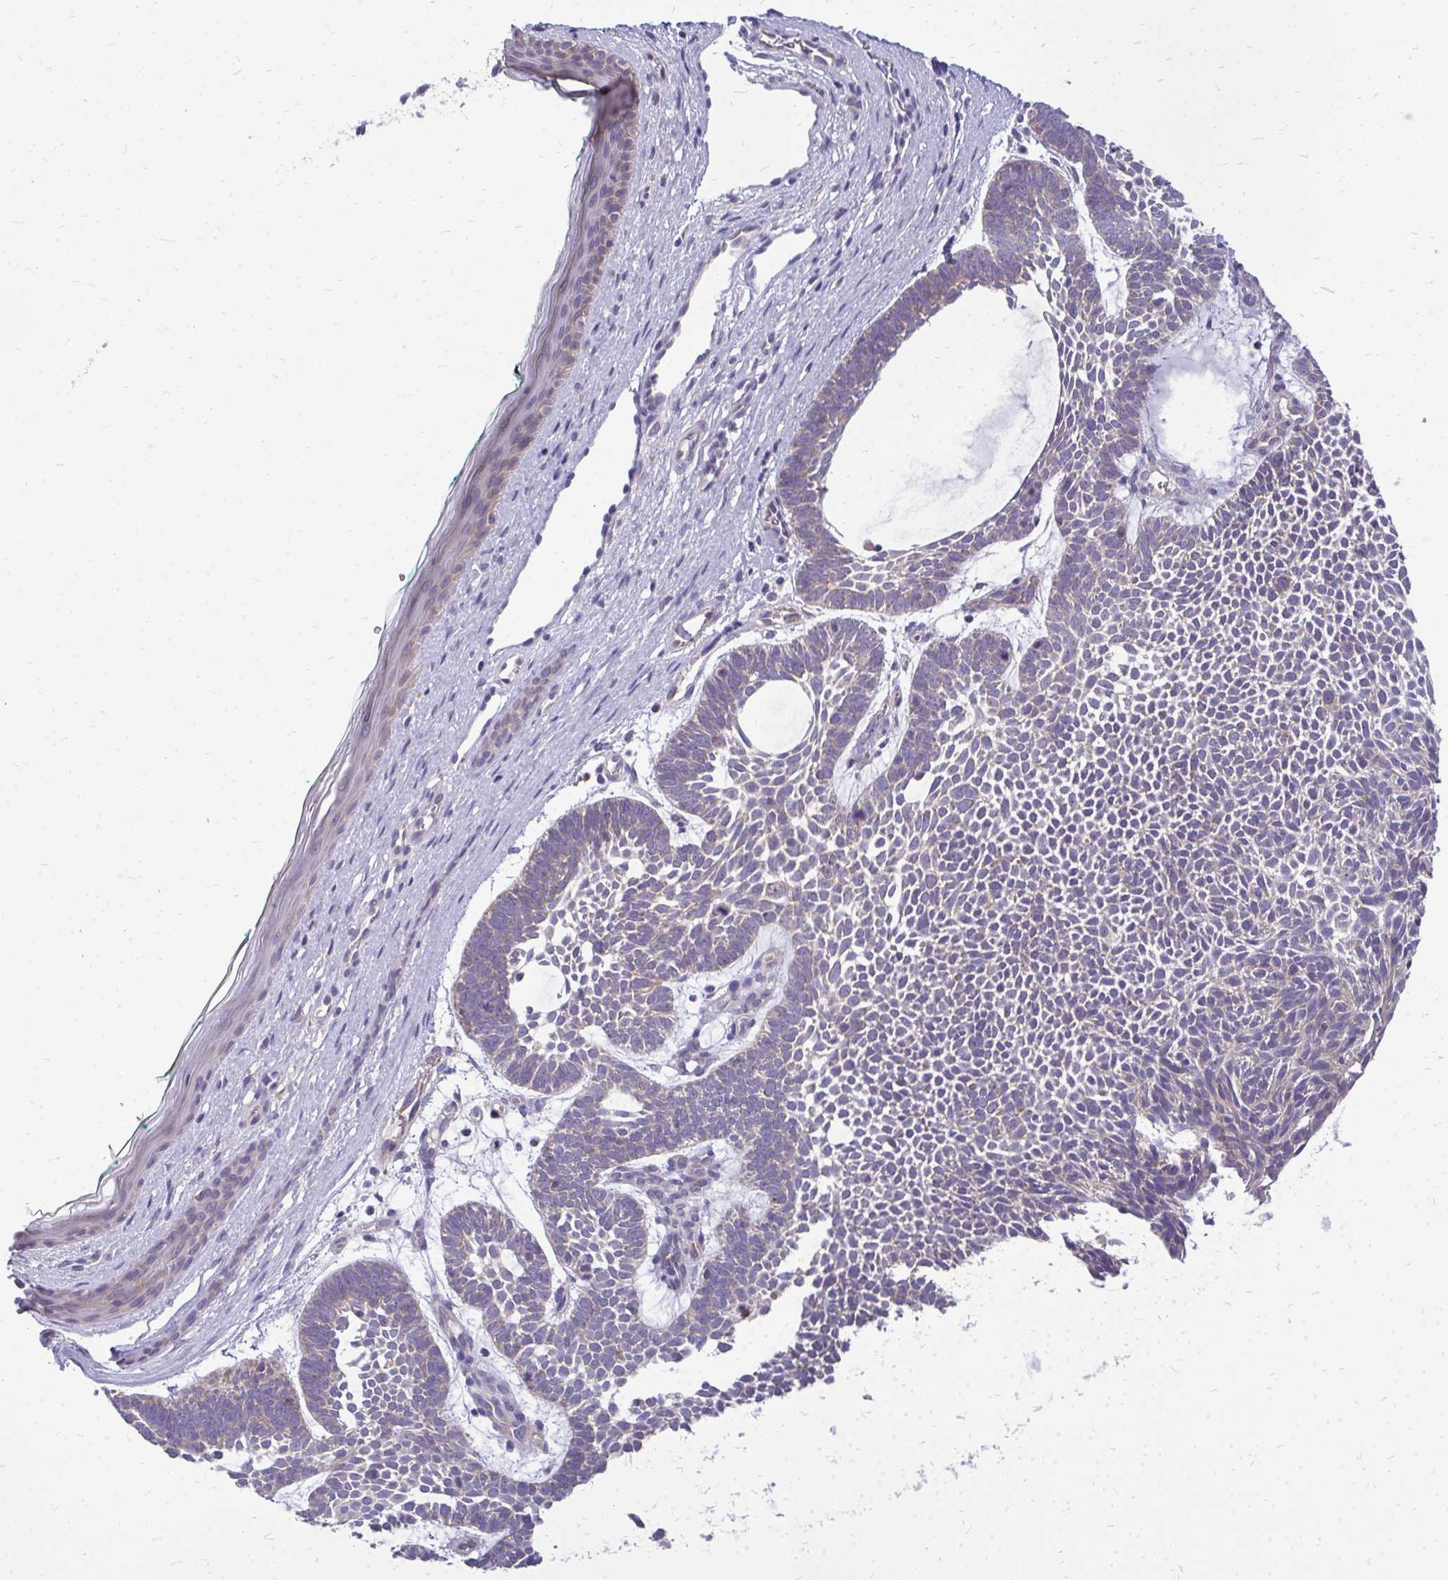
{"staining": {"intensity": "negative", "quantity": "none", "location": "none"}, "tissue": "skin cancer", "cell_type": "Tumor cells", "image_type": "cancer", "snomed": [{"axis": "morphology", "description": "Basal cell carcinoma"}, {"axis": "topography", "description": "Skin"}, {"axis": "topography", "description": "Skin of face"}], "caption": "The image exhibits no staining of tumor cells in skin cancer.", "gene": "RPLP2", "patient": {"sex": "male", "age": 83}}